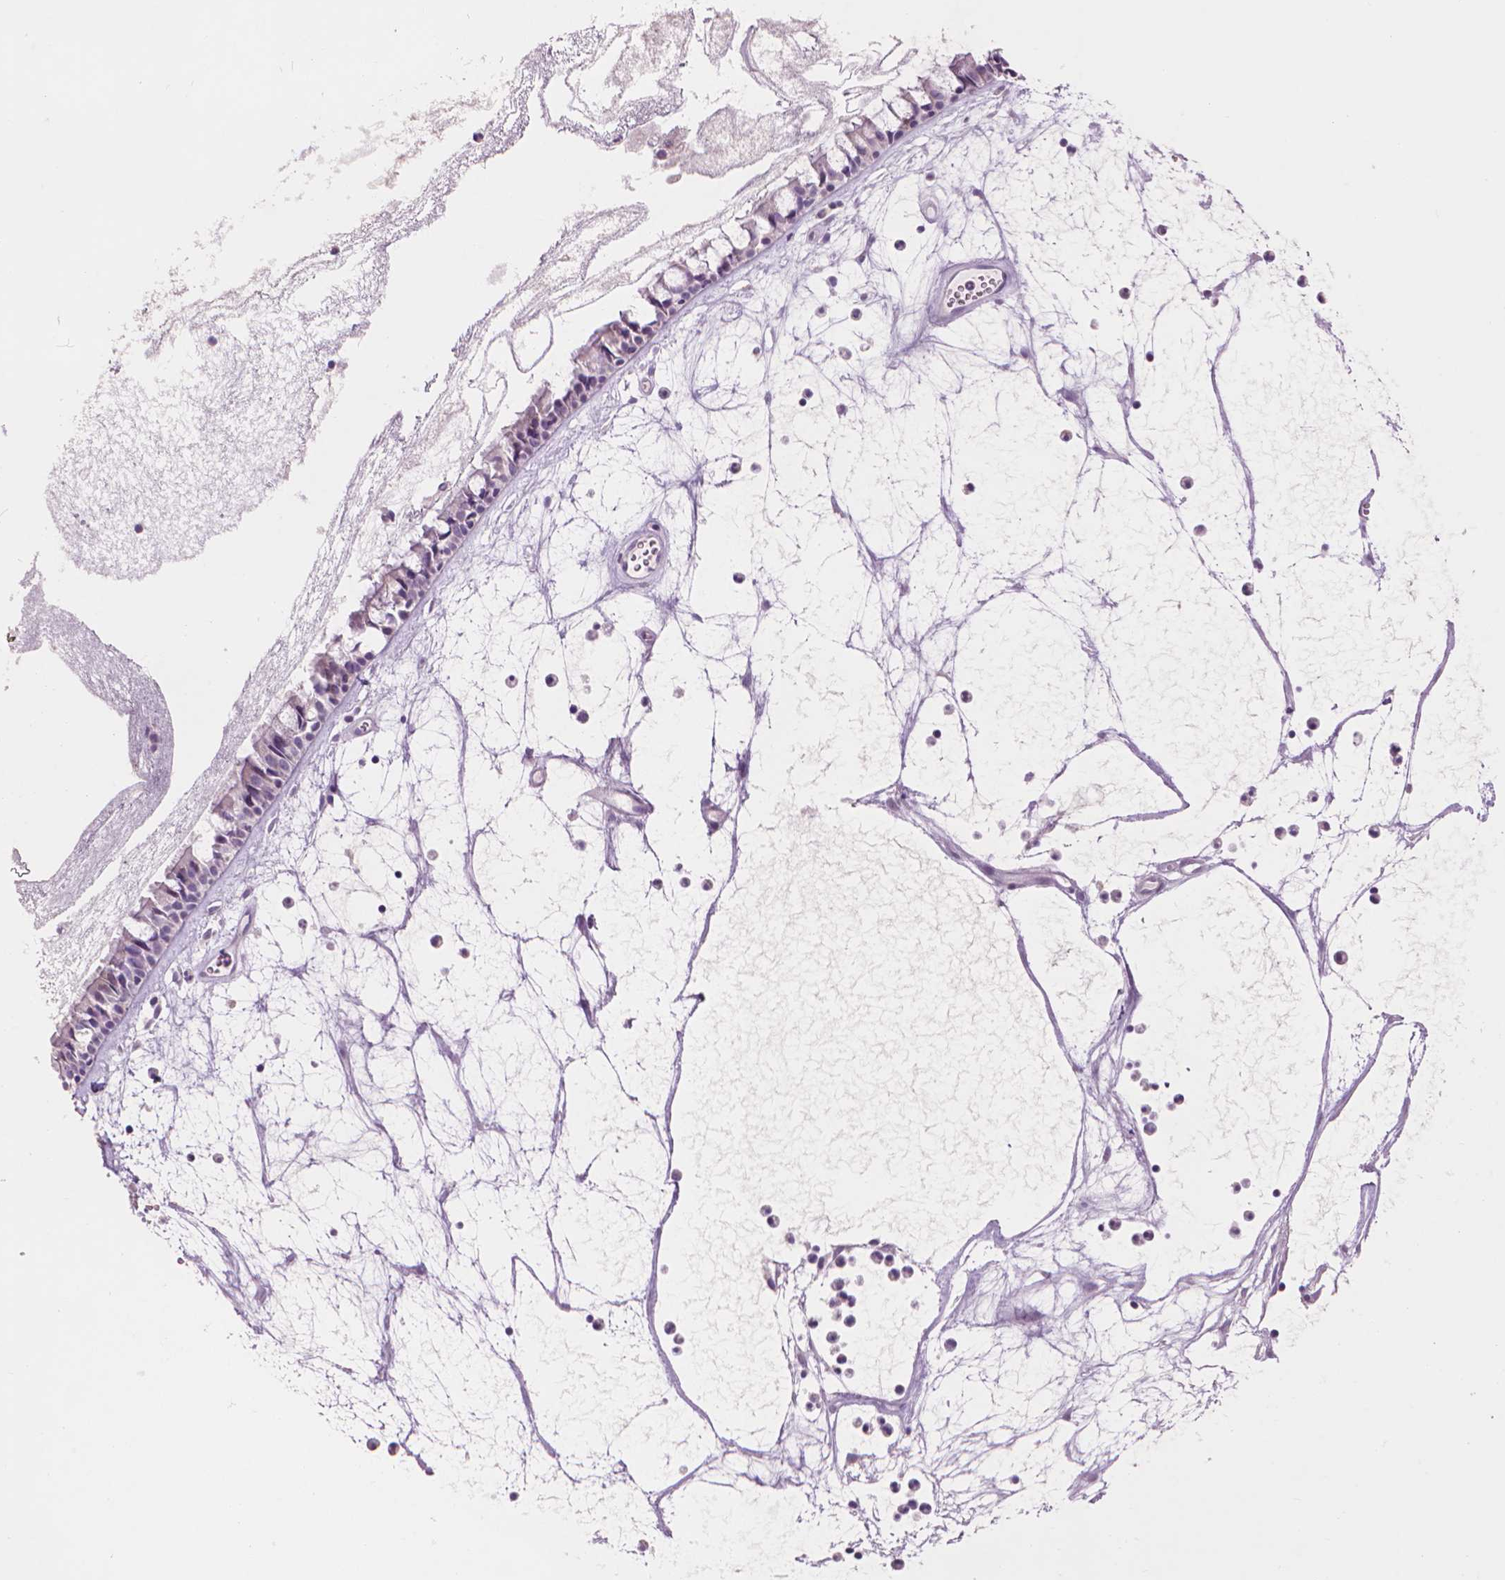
{"staining": {"intensity": "negative", "quantity": "none", "location": "none"}, "tissue": "nasopharynx", "cell_type": "Respiratory epithelial cells", "image_type": "normal", "snomed": [{"axis": "morphology", "description": "Normal tissue, NOS"}, {"axis": "topography", "description": "Nasopharynx"}], "caption": "Immunohistochemical staining of benign human nasopharynx shows no significant positivity in respiratory epithelial cells.", "gene": "ENO2", "patient": {"sex": "male", "age": 31}}